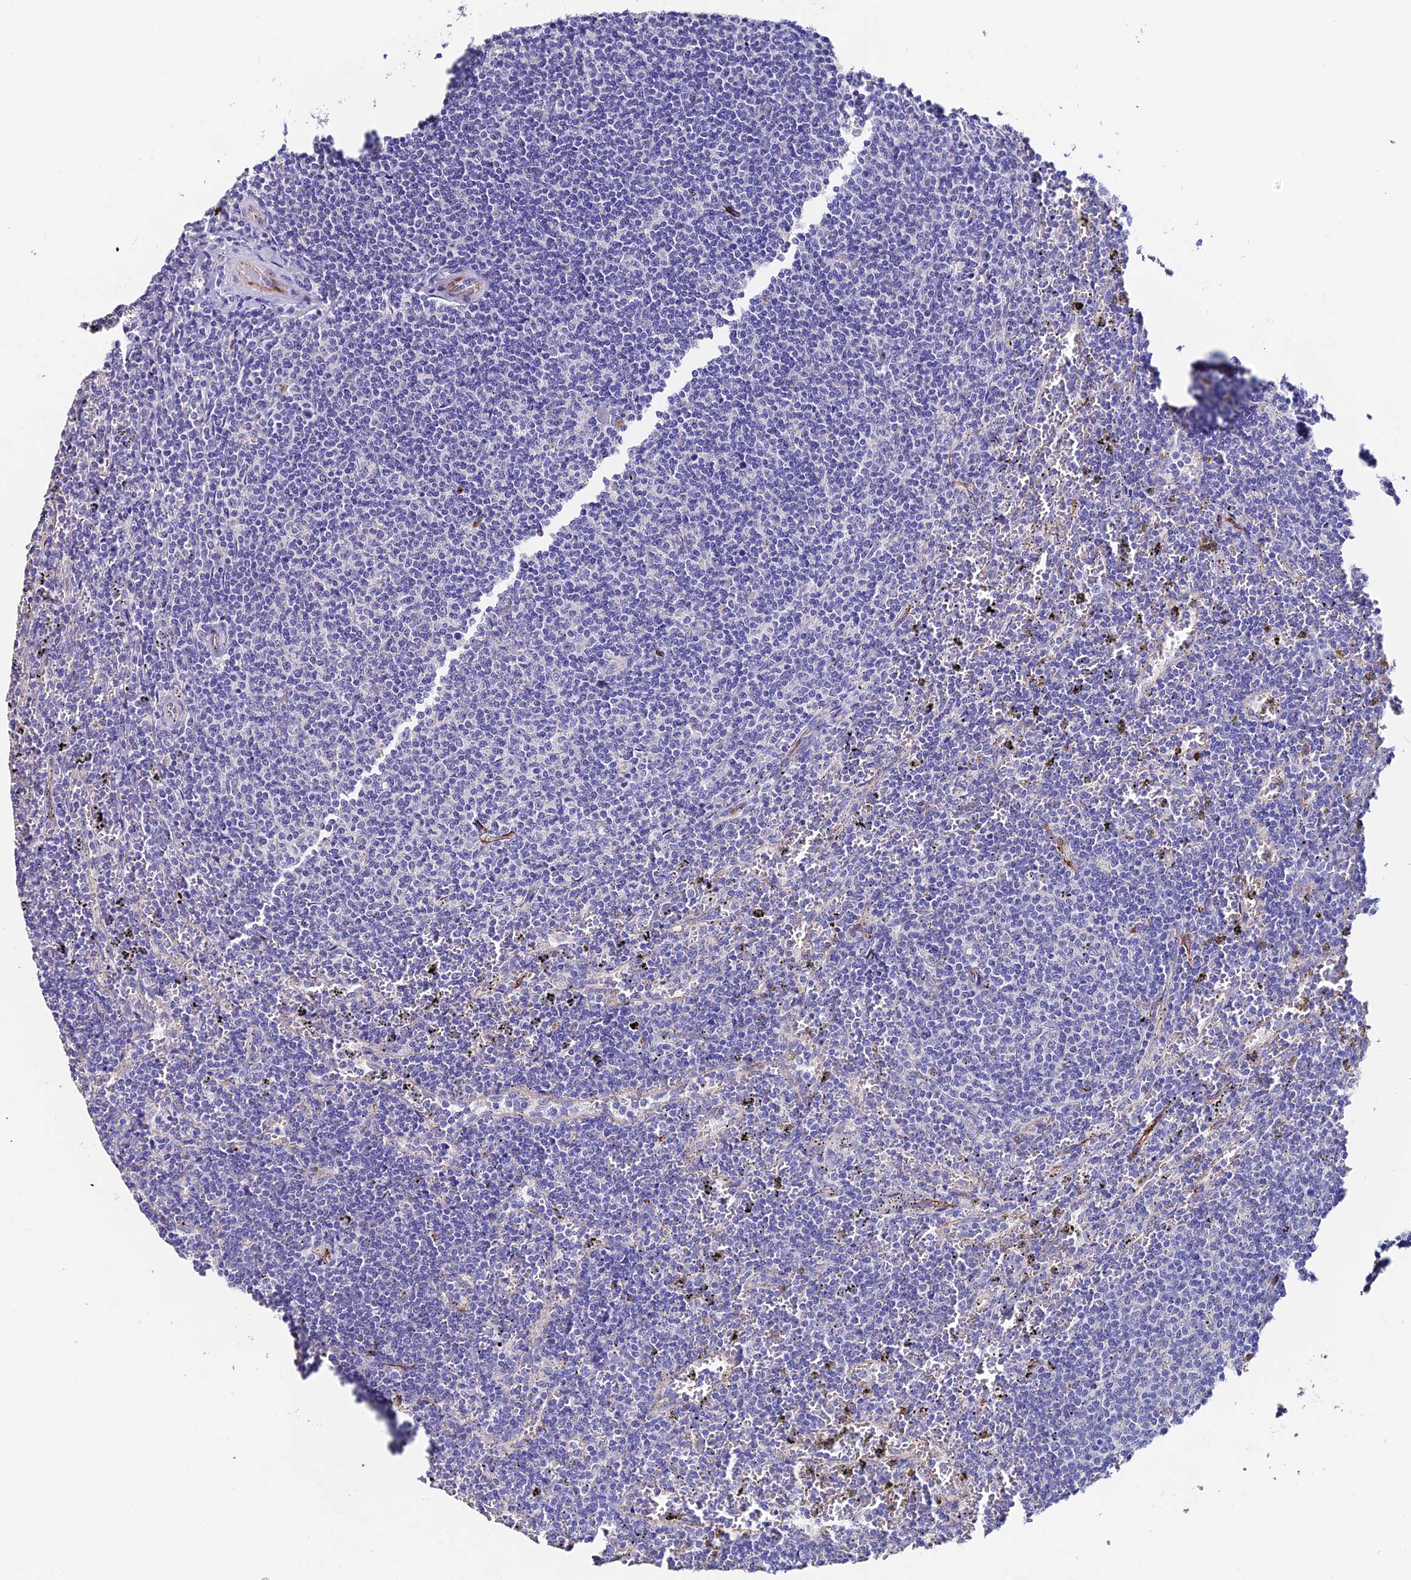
{"staining": {"intensity": "negative", "quantity": "none", "location": "none"}, "tissue": "lymphoma", "cell_type": "Tumor cells", "image_type": "cancer", "snomed": [{"axis": "morphology", "description": "Malignant lymphoma, non-Hodgkin's type, Low grade"}, {"axis": "topography", "description": "Spleen"}], "caption": "Immunohistochemistry (IHC) of malignant lymphoma, non-Hodgkin's type (low-grade) demonstrates no positivity in tumor cells.", "gene": "ESM1", "patient": {"sex": "female", "age": 50}}